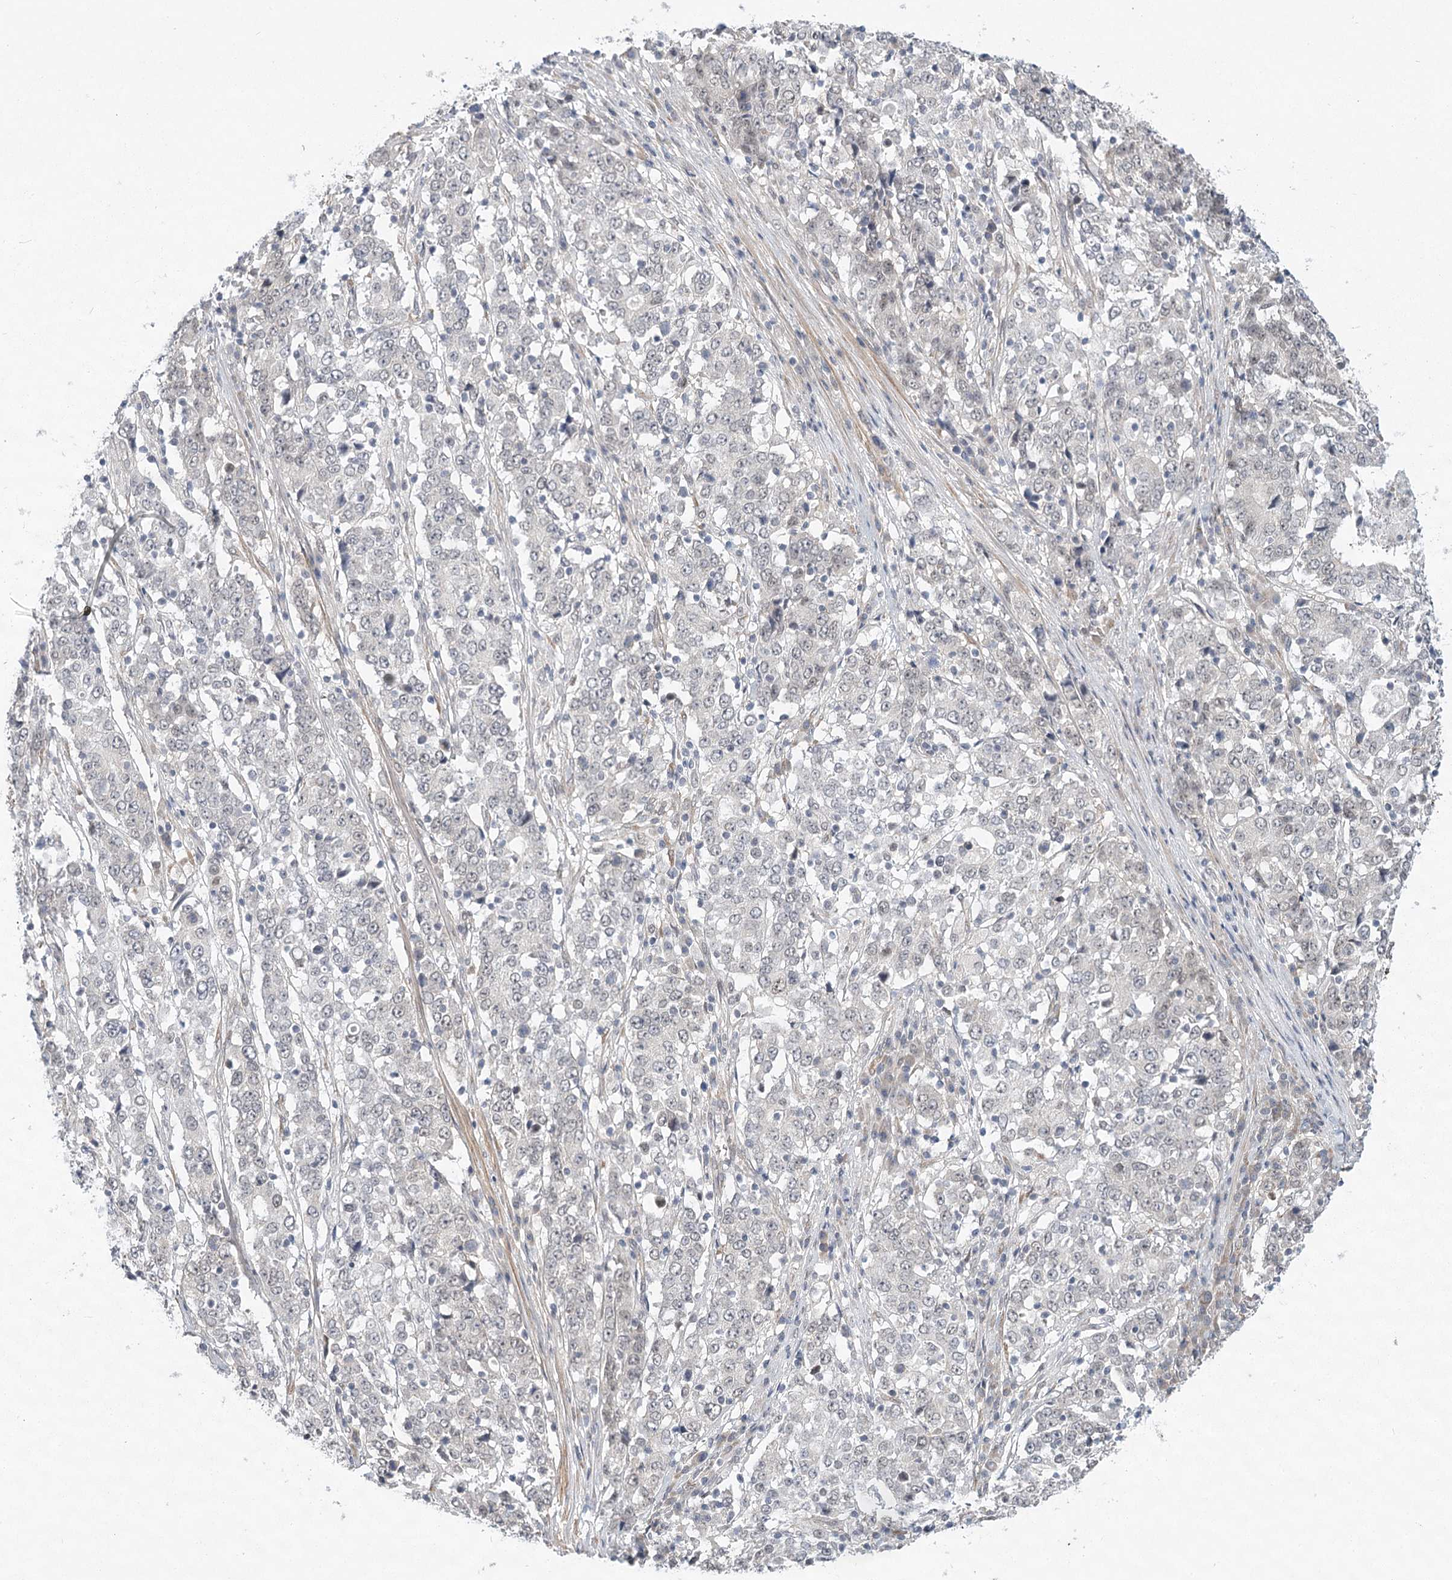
{"staining": {"intensity": "negative", "quantity": "none", "location": "none"}, "tissue": "stomach cancer", "cell_type": "Tumor cells", "image_type": "cancer", "snomed": [{"axis": "morphology", "description": "Adenocarcinoma, NOS"}, {"axis": "topography", "description": "Stomach"}], "caption": "DAB (3,3'-diaminobenzidine) immunohistochemical staining of stomach cancer shows no significant expression in tumor cells.", "gene": "MED28", "patient": {"sex": "male", "age": 59}}